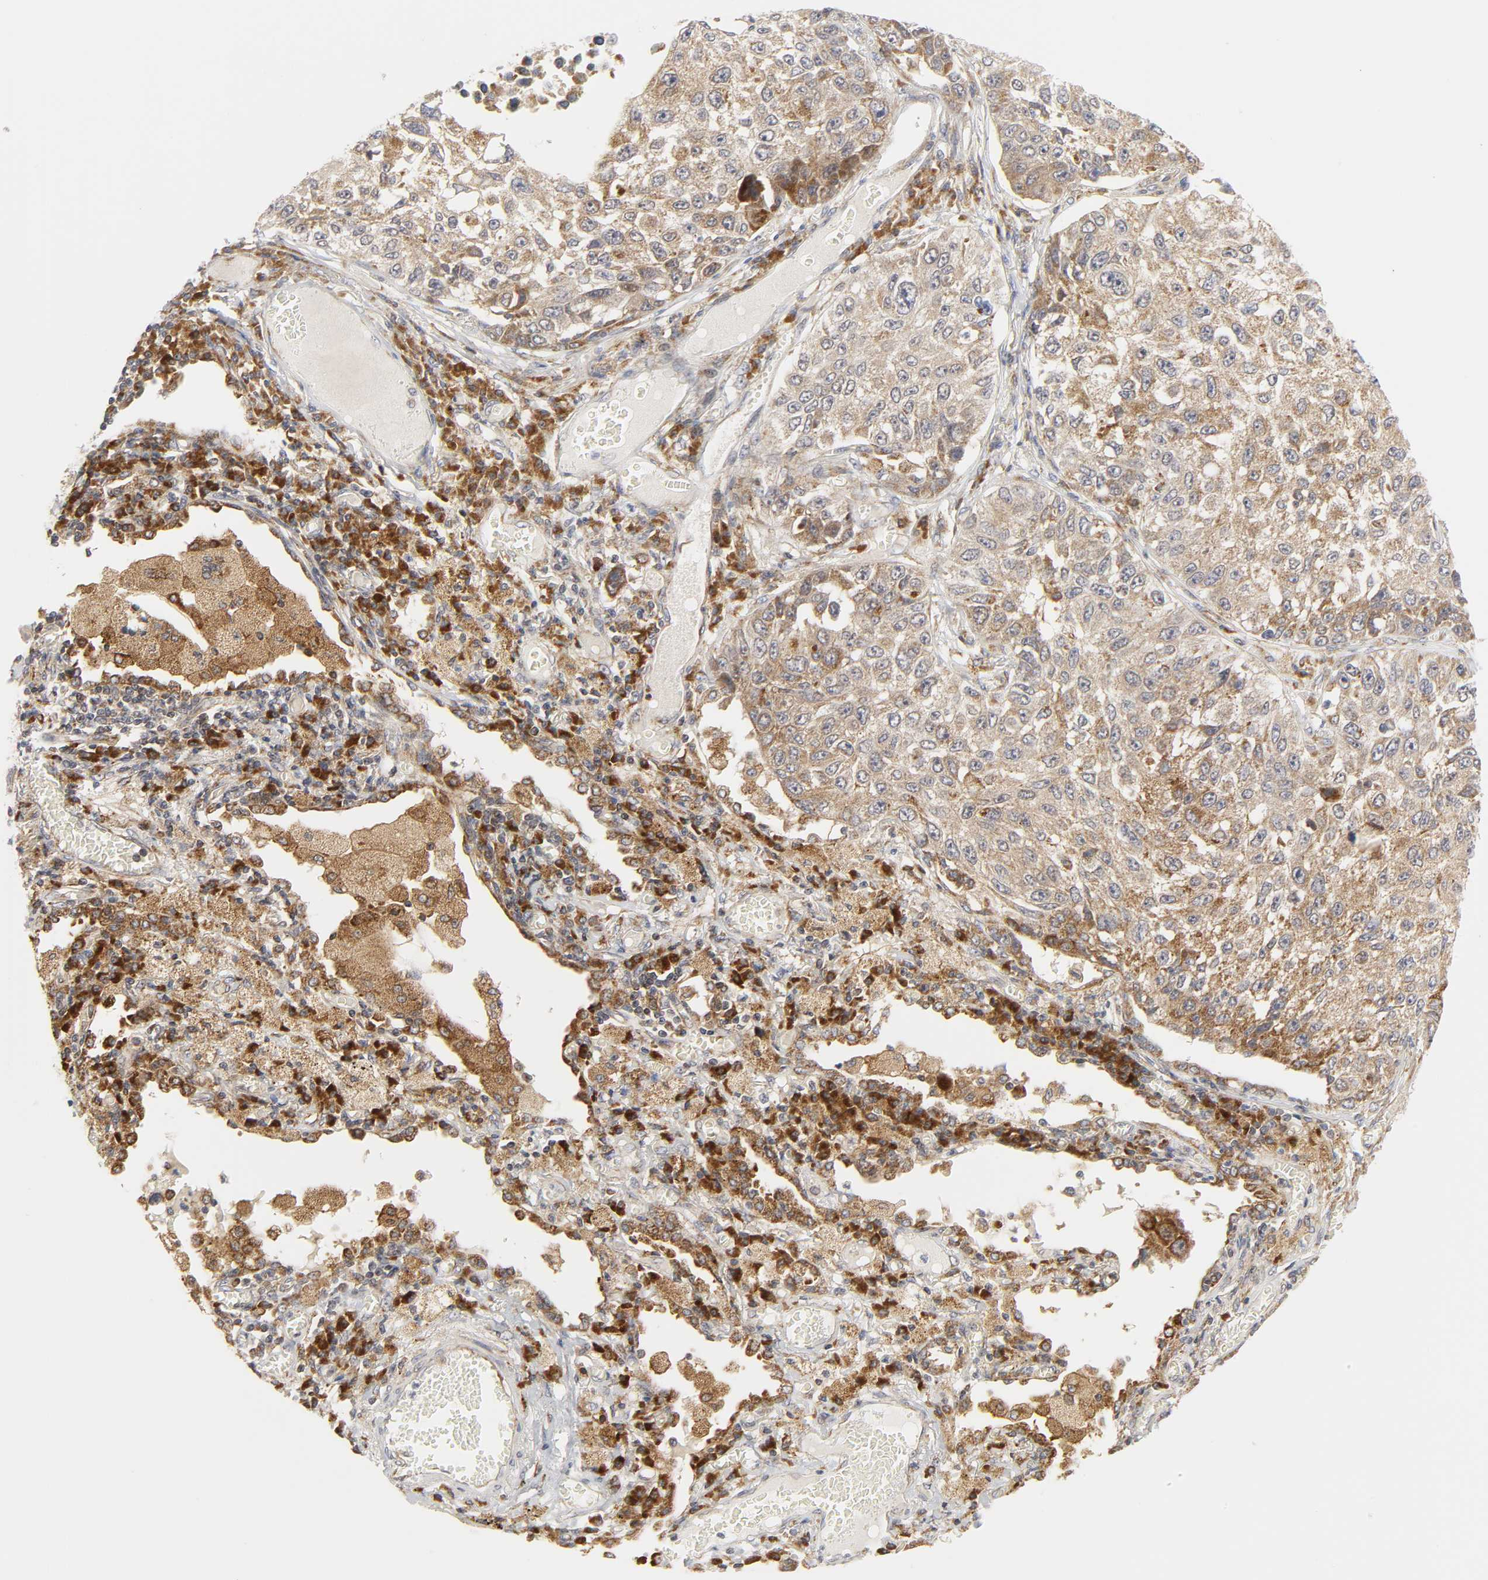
{"staining": {"intensity": "moderate", "quantity": ">75%", "location": "cytoplasmic/membranous"}, "tissue": "lung cancer", "cell_type": "Tumor cells", "image_type": "cancer", "snomed": [{"axis": "morphology", "description": "Squamous cell carcinoma, NOS"}, {"axis": "topography", "description": "Lung"}], "caption": "High-magnification brightfield microscopy of lung cancer stained with DAB (brown) and counterstained with hematoxylin (blue). tumor cells exhibit moderate cytoplasmic/membranous staining is identified in approximately>75% of cells. (Brightfield microscopy of DAB IHC at high magnification).", "gene": "BAX", "patient": {"sex": "male", "age": 71}}